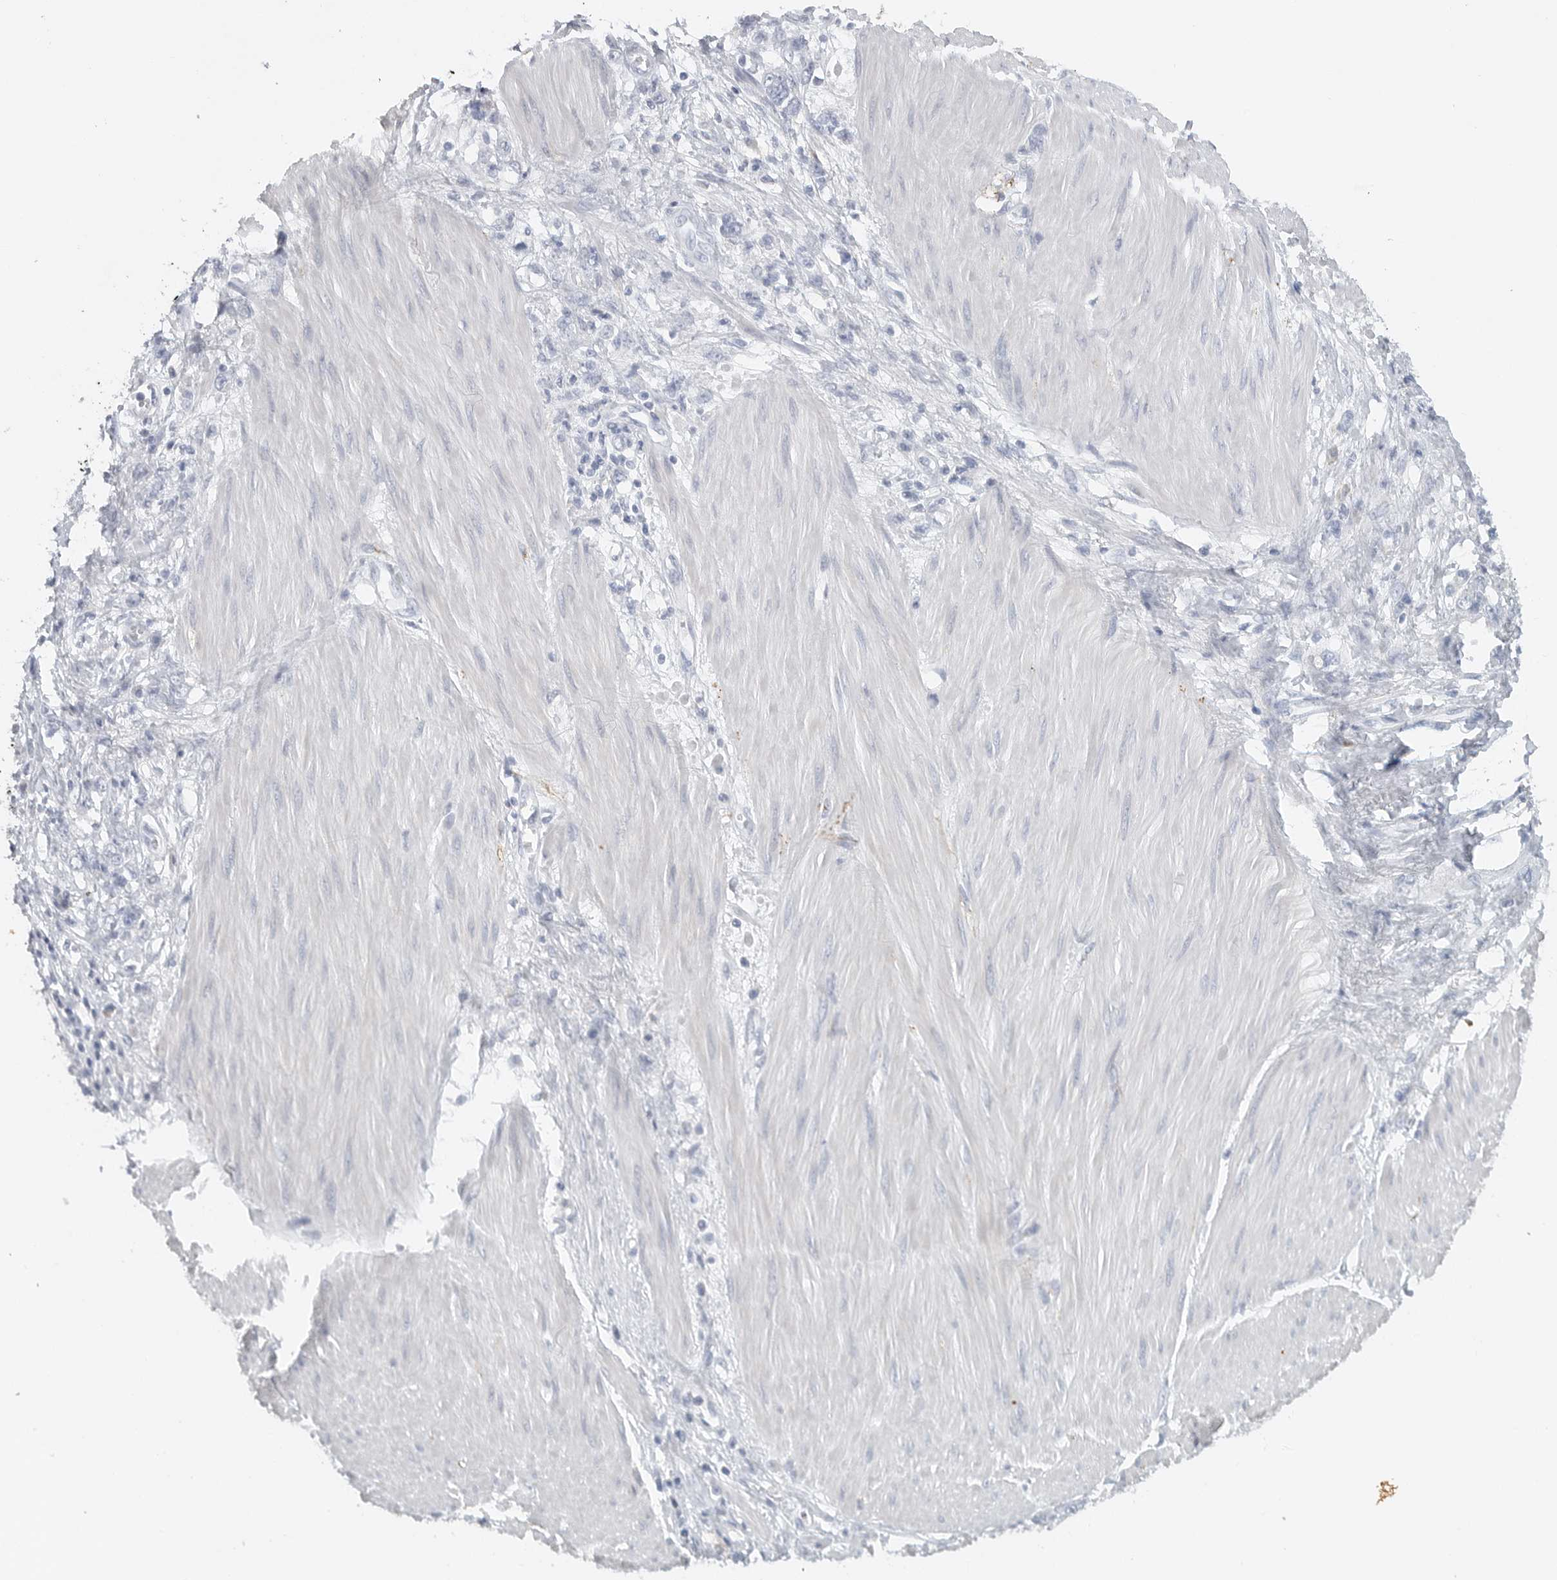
{"staining": {"intensity": "negative", "quantity": "none", "location": "none"}, "tissue": "stomach cancer", "cell_type": "Tumor cells", "image_type": "cancer", "snomed": [{"axis": "morphology", "description": "Adenocarcinoma, NOS"}, {"axis": "topography", "description": "Stomach"}], "caption": "This is an immunohistochemistry (IHC) histopathology image of human stomach cancer (adenocarcinoma). There is no expression in tumor cells.", "gene": "PAM", "patient": {"sex": "female", "age": 76}}